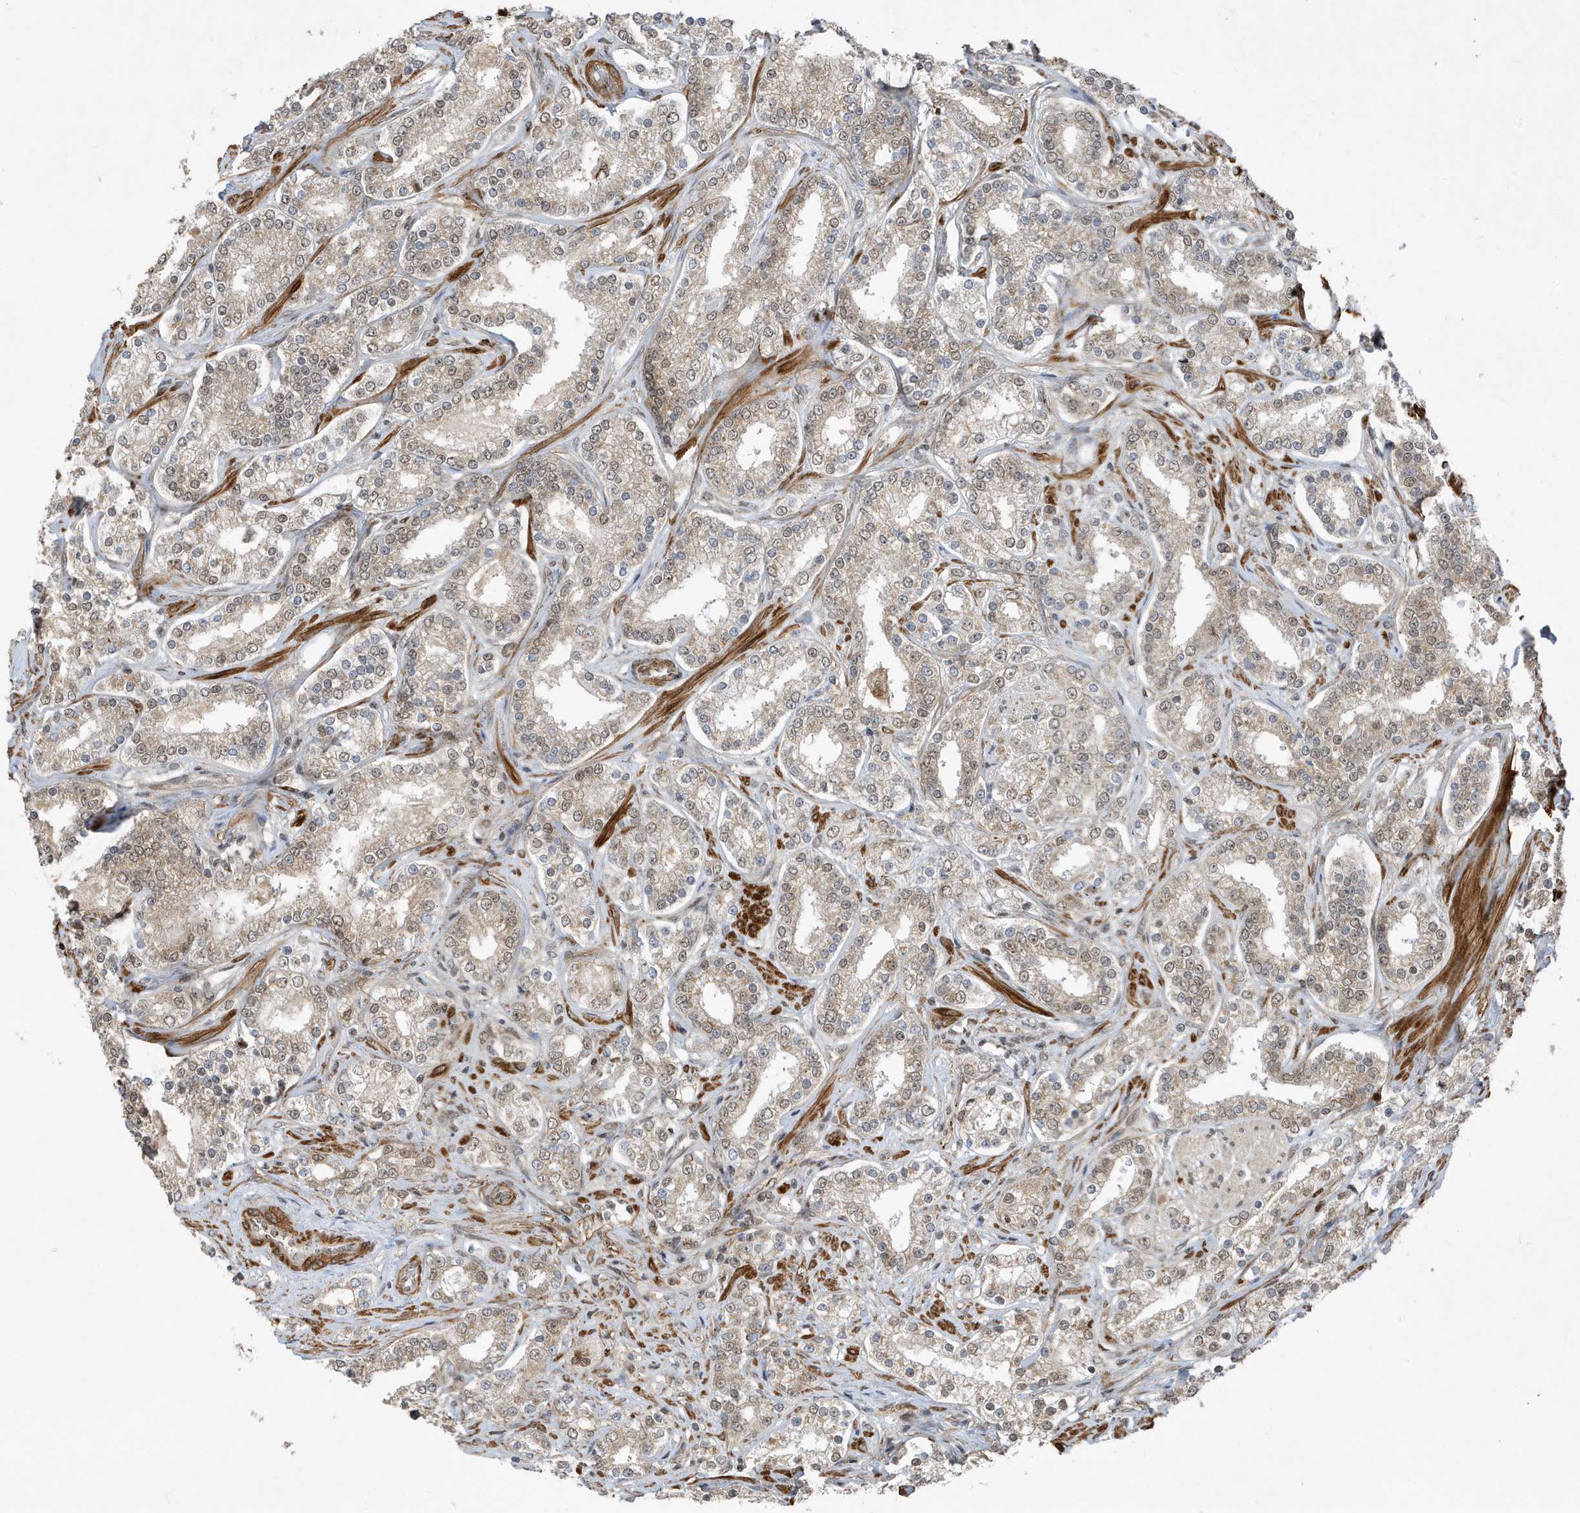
{"staining": {"intensity": "negative", "quantity": "none", "location": "none"}, "tissue": "prostate cancer", "cell_type": "Tumor cells", "image_type": "cancer", "snomed": [{"axis": "morphology", "description": "Normal tissue, NOS"}, {"axis": "morphology", "description": "Adenocarcinoma, High grade"}, {"axis": "topography", "description": "Prostate"}], "caption": "DAB immunohistochemical staining of prostate cancer reveals no significant expression in tumor cells.", "gene": "MAST3", "patient": {"sex": "male", "age": 83}}